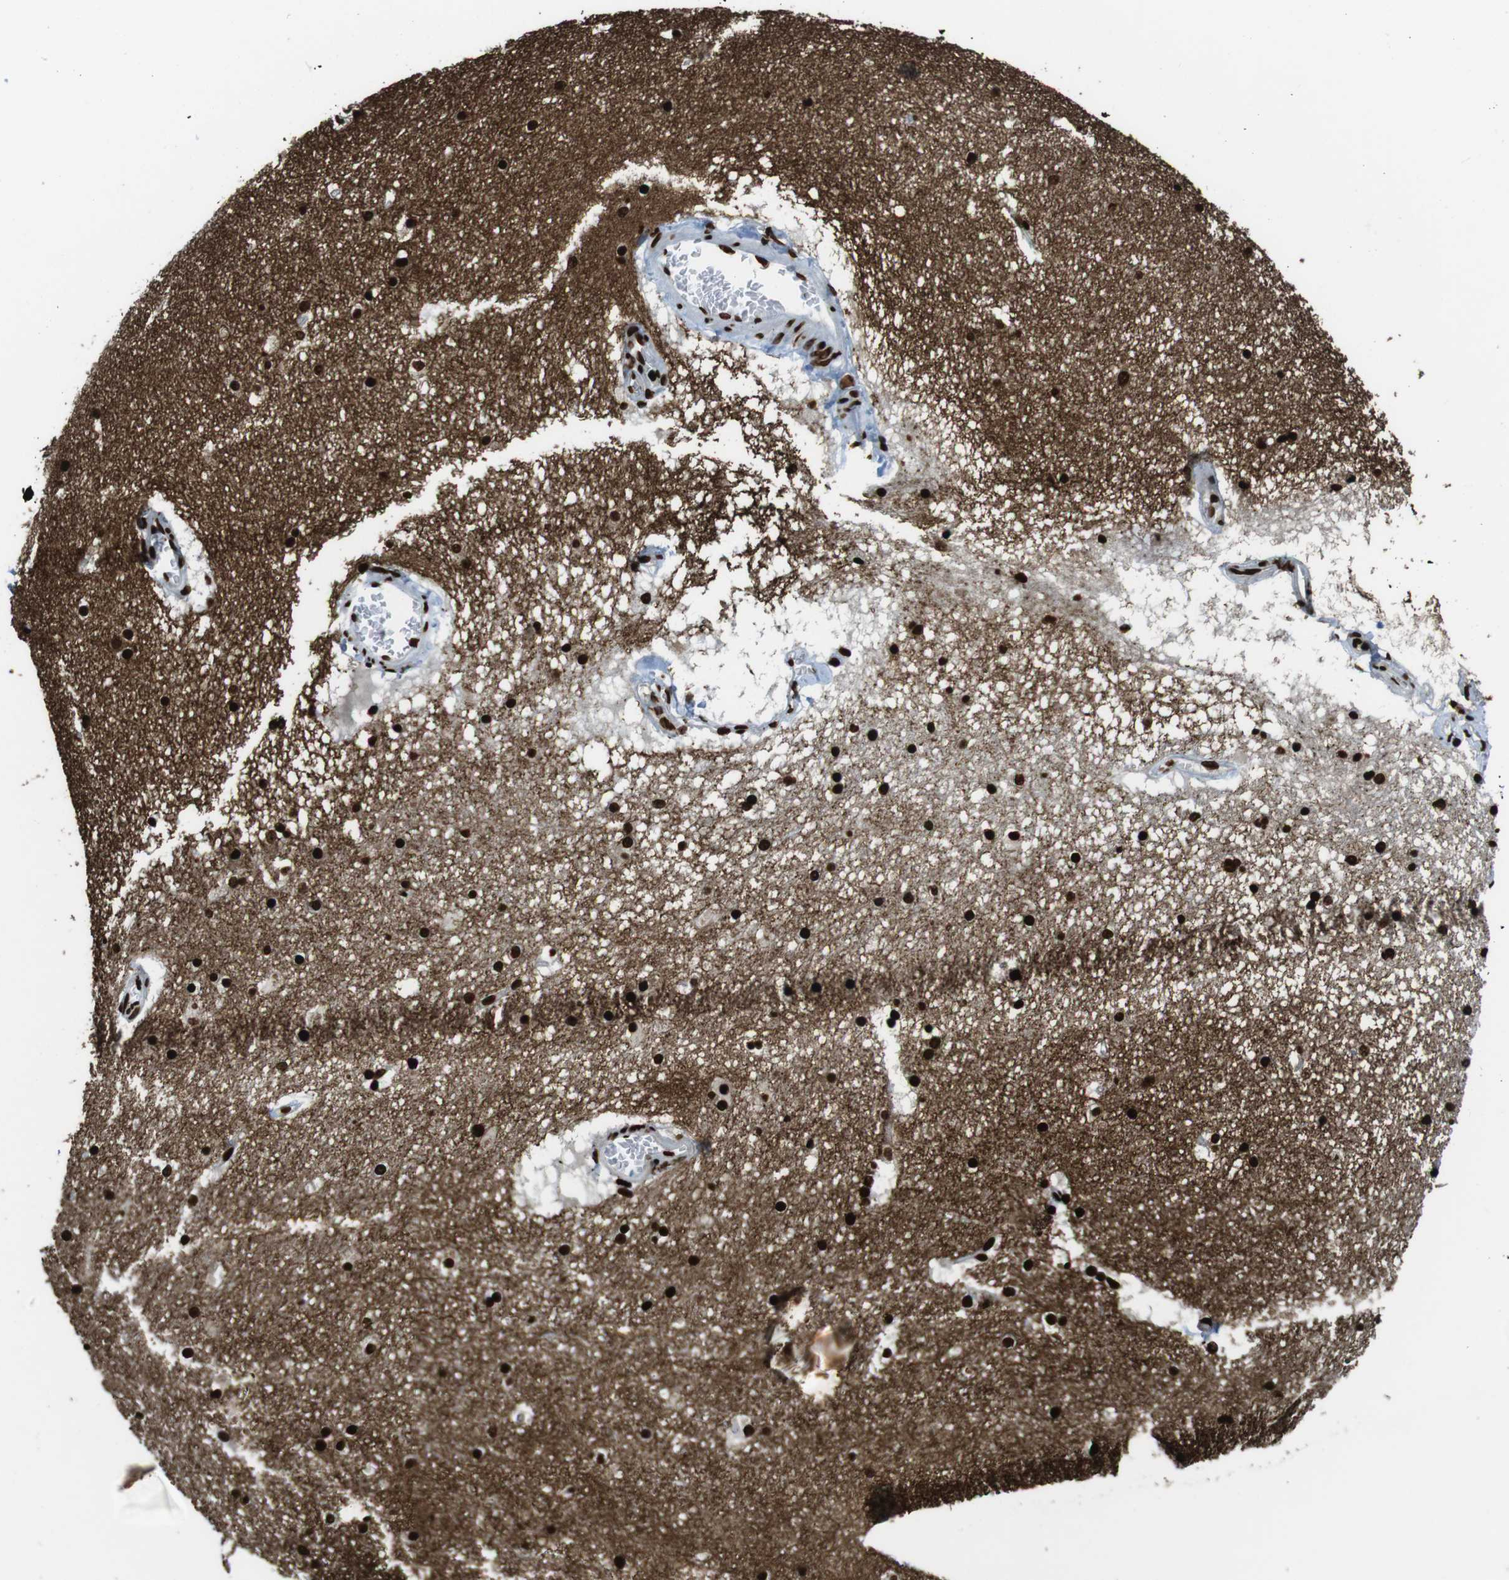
{"staining": {"intensity": "strong", "quantity": ">75%", "location": "cytoplasmic/membranous,nuclear"}, "tissue": "hippocampus", "cell_type": "Glial cells", "image_type": "normal", "snomed": [{"axis": "morphology", "description": "Normal tissue, NOS"}, {"axis": "topography", "description": "Hippocampus"}], "caption": "An image of hippocampus stained for a protein demonstrates strong cytoplasmic/membranous,nuclear brown staining in glial cells. (brown staining indicates protein expression, while blue staining denotes nuclei).", "gene": "GAP43", "patient": {"sex": "male", "age": 45}}